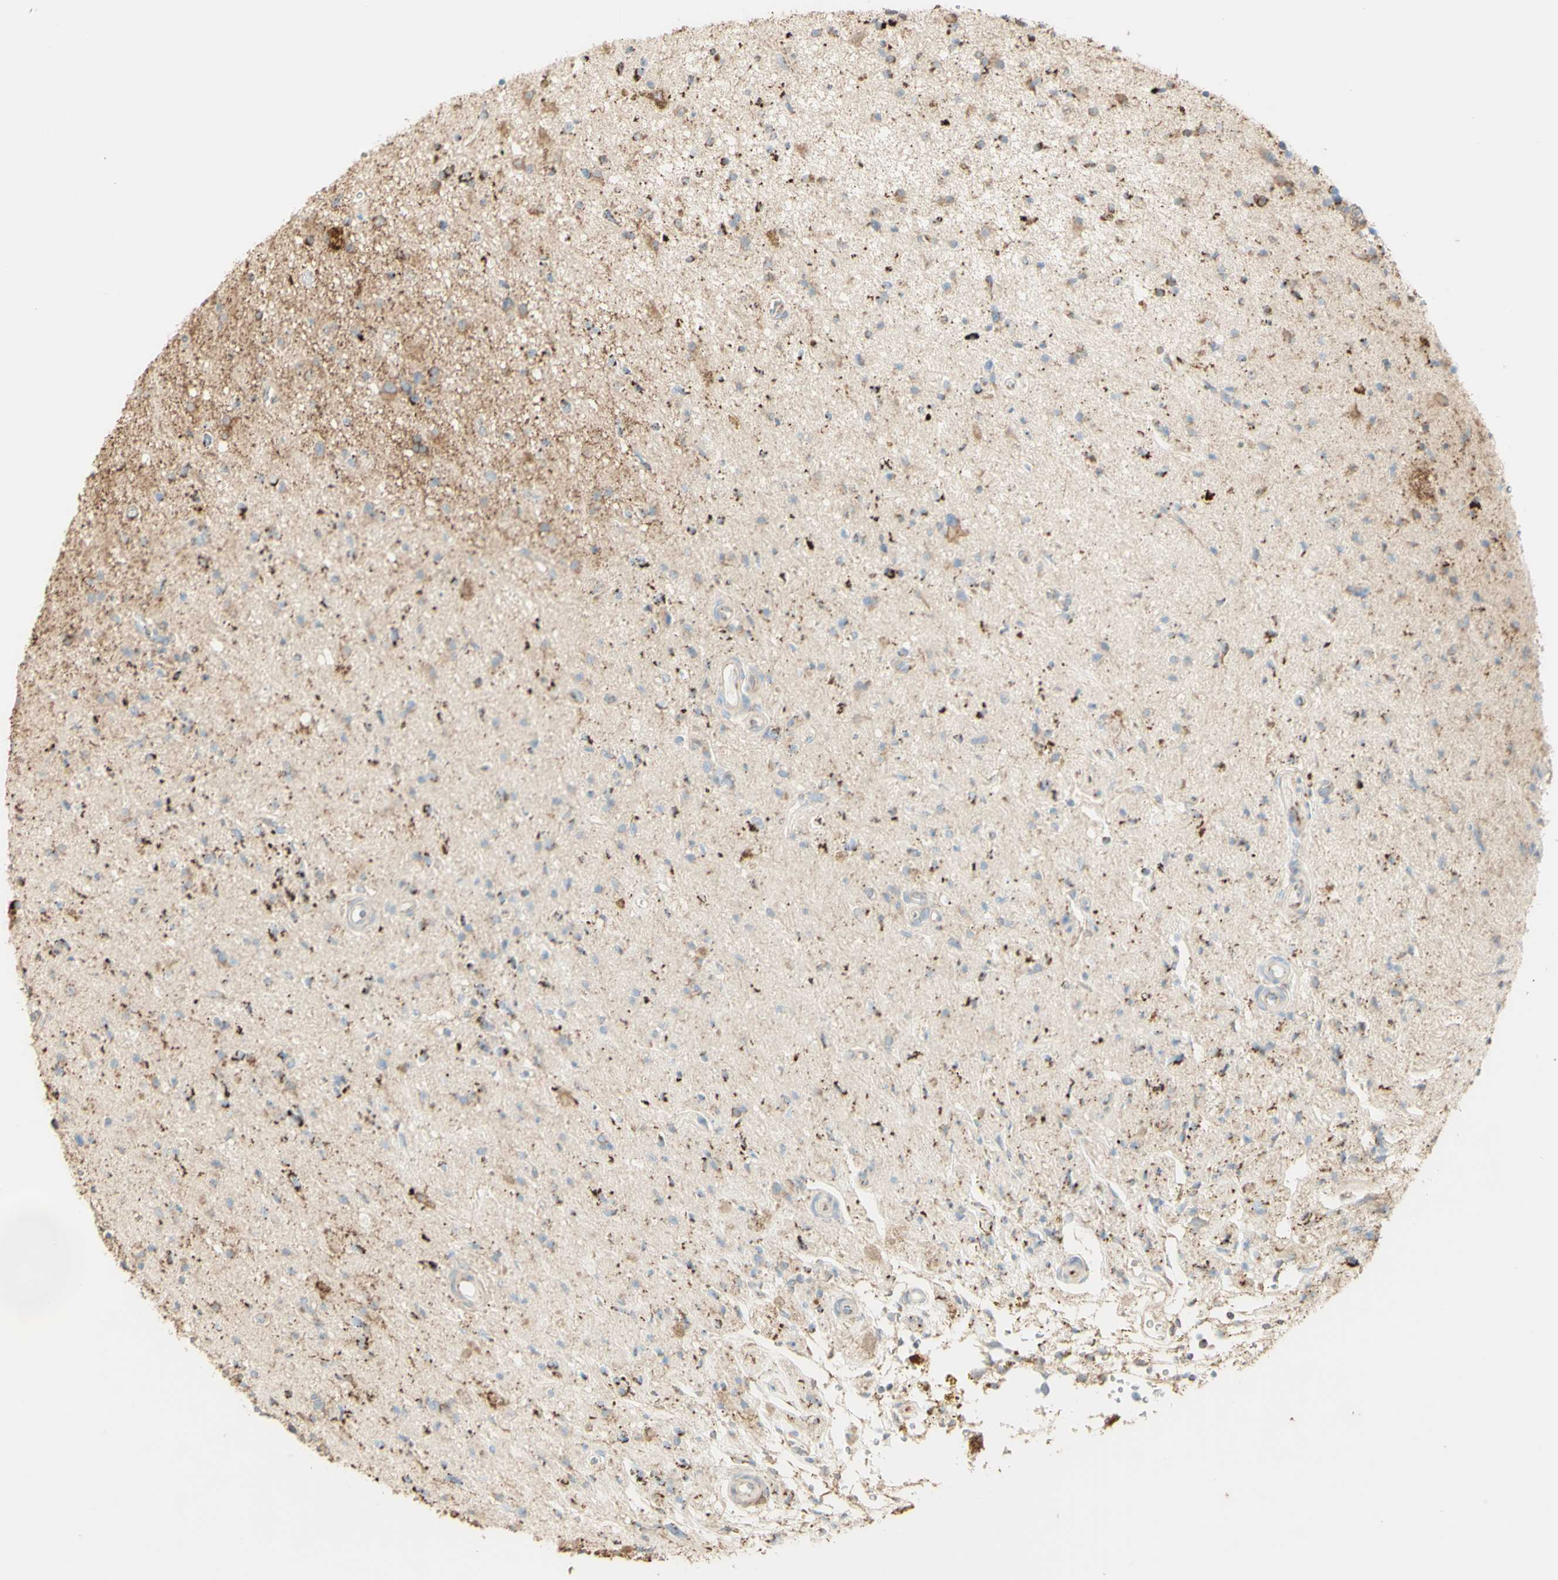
{"staining": {"intensity": "weak", "quantity": "25%-75%", "location": "cytoplasmic/membranous"}, "tissue": "glioma", "cell_type": "Tumor cells", "image_type": "cancer", "snomed": [{"axis": "morphology", "description": "Glioma, malignant, High grade"}, {"axis": "topography", "description": "Brain"}], "caption": "This photomicrograph displays immunohistochemistry staining of malignant glioma (high-grade), with low weak cytoplasmic/membranous expression in about 25%-75% of tumor cells.", "gene": "LETM1", "patient": {"sex": "male", "age": 33}}